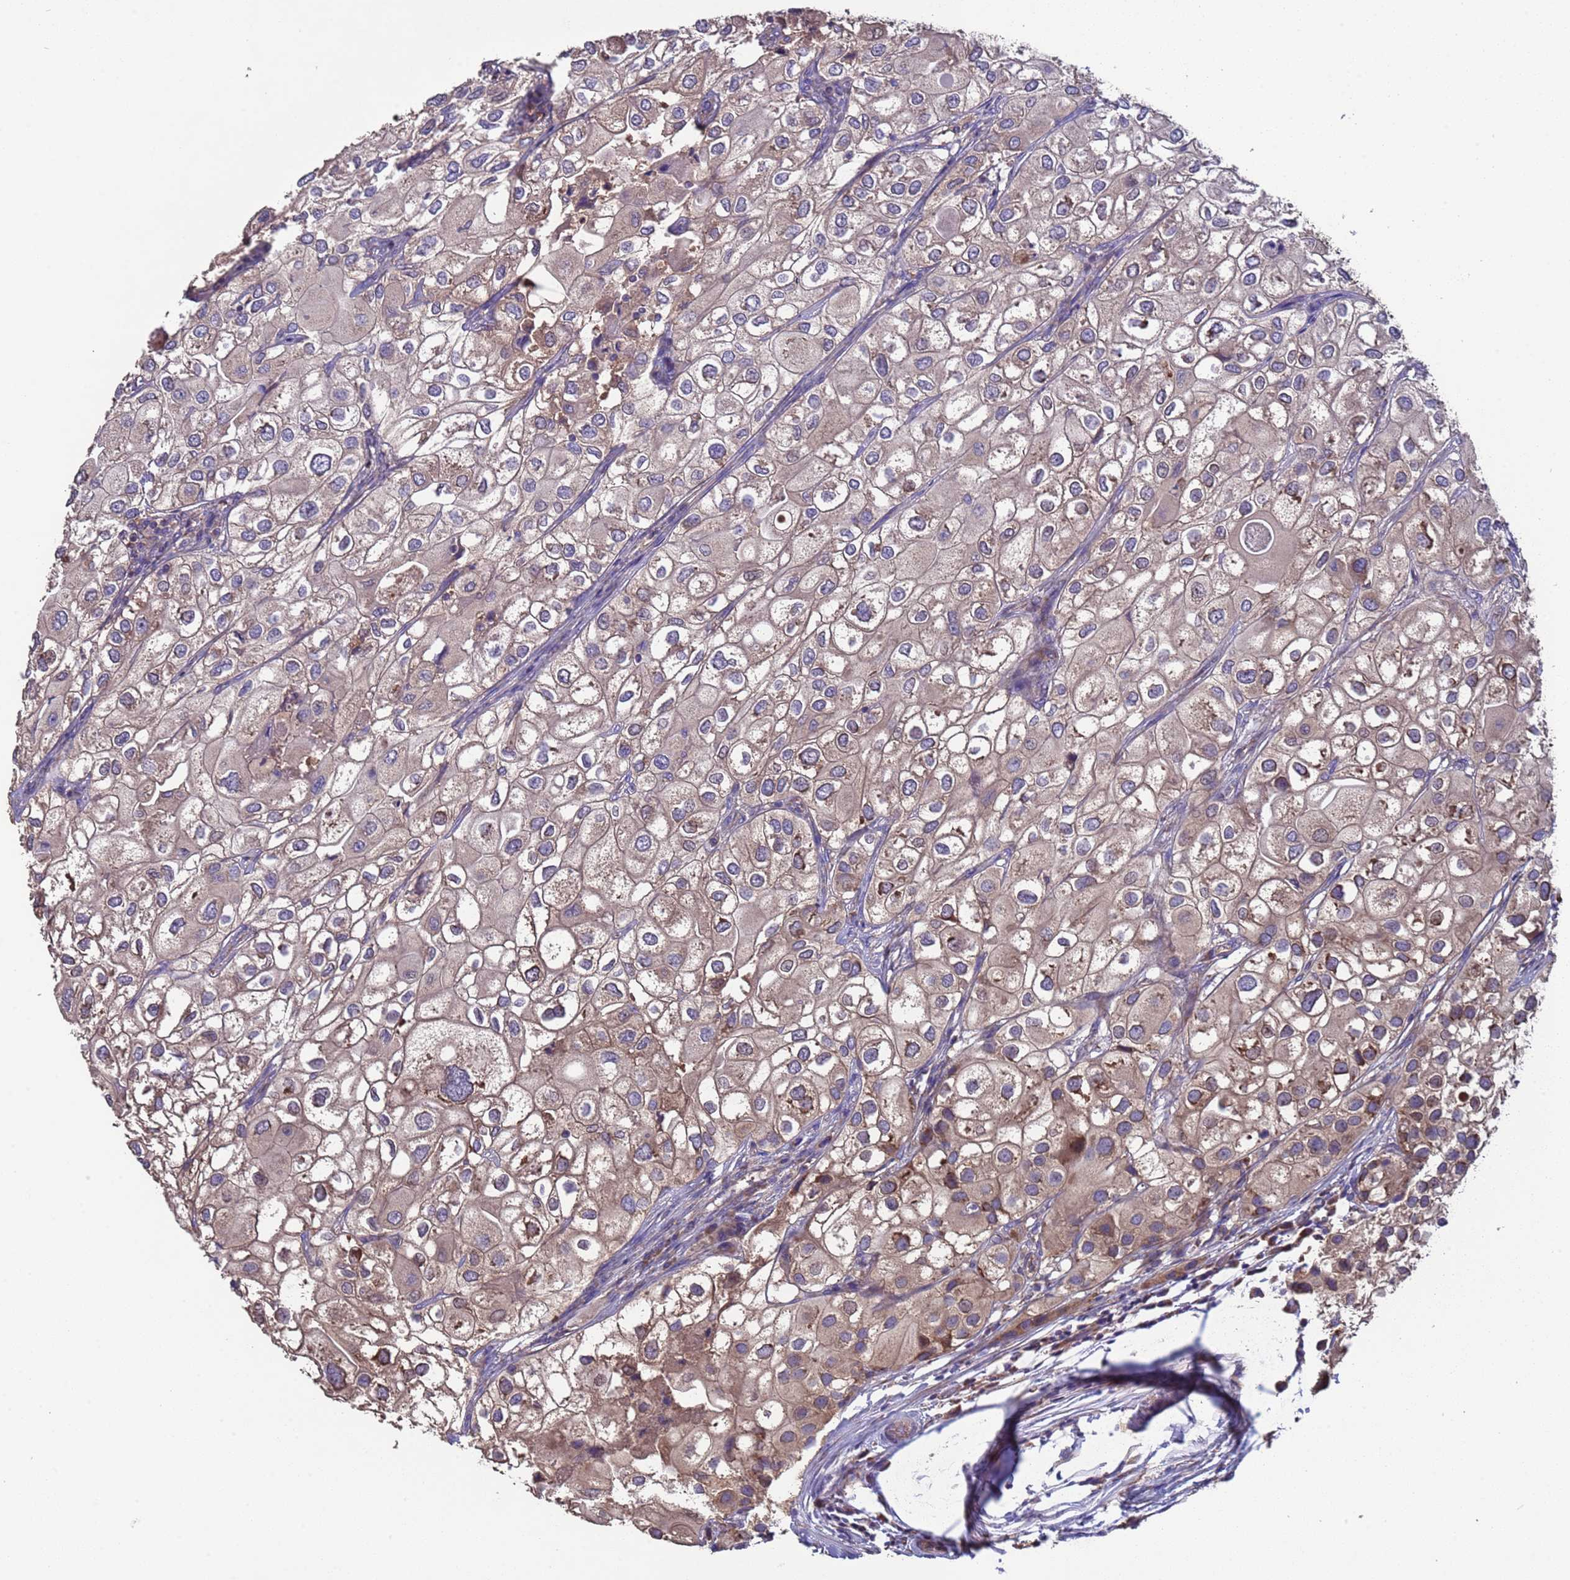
{"staining": {"intensity": "weak", "quantity": "<25%", "location": "cytoplasmic/membranous"}, "tissue": "urothelial cancer", "cell_type": "Tumor cells", "image_type": "cancer", "snomed": [{"axis": "morphology", "description": "Urothelial carcinoma, High grade"}, {"axis": "topography", "description": "Urinary bladder"}], "caption": "This is an immunohistochemistry micrograph of urothelial carcinoma (high-grade). There is no positivity in tumor cells.", "gene": "EEF1AKMT1", "patient": {"sex": "male", "age": 64}}